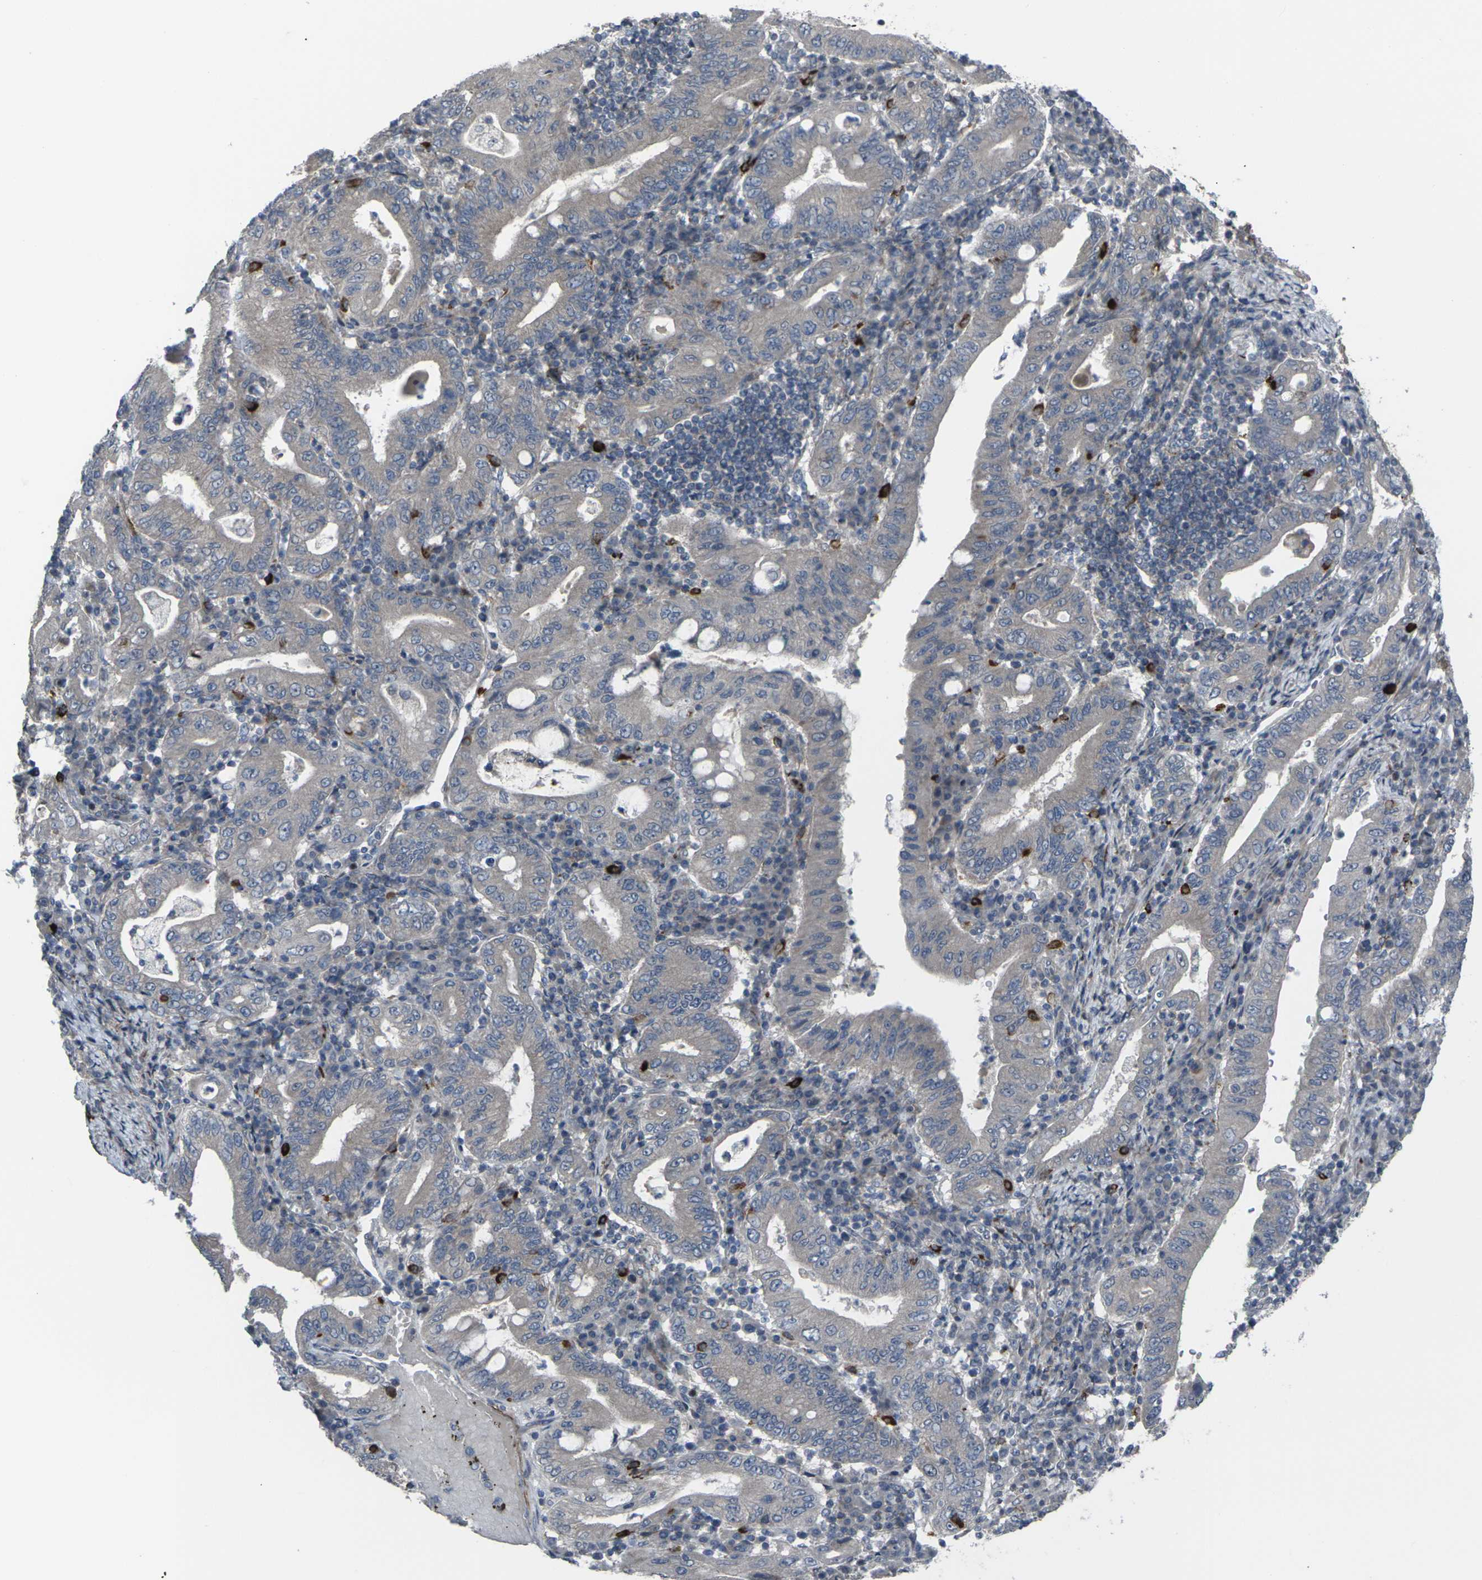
{"staining": {"intensity": "weak", "quantity": ">75%", "location": "cytoplasmic/membranous"}, "tissue": "stomach cancer", "cell_type": "Tumor cells", "image_type": "cancer", "snomed": [{"axis": "morphology", "description": "Normal tissue, NOS"}, {"axis": "morphology", "description": "Adenocarcinoma, NOS"}, {"axis": "topography", "description": "Esophagus"}, {"axis": "topography", "description": "Stomach, upper"}, {"axis": "topography", "description": "Peripheral nerve tissue"}], "caption": "Immunohistochemical staining of human stomach cancer (adenocarcinoma) exhibits weak cytoplasmic/membranous protein staining in approximately >75% of tumor cells.", "gene": "CCR10", "patient": {"sex": "male", "age": 62}}